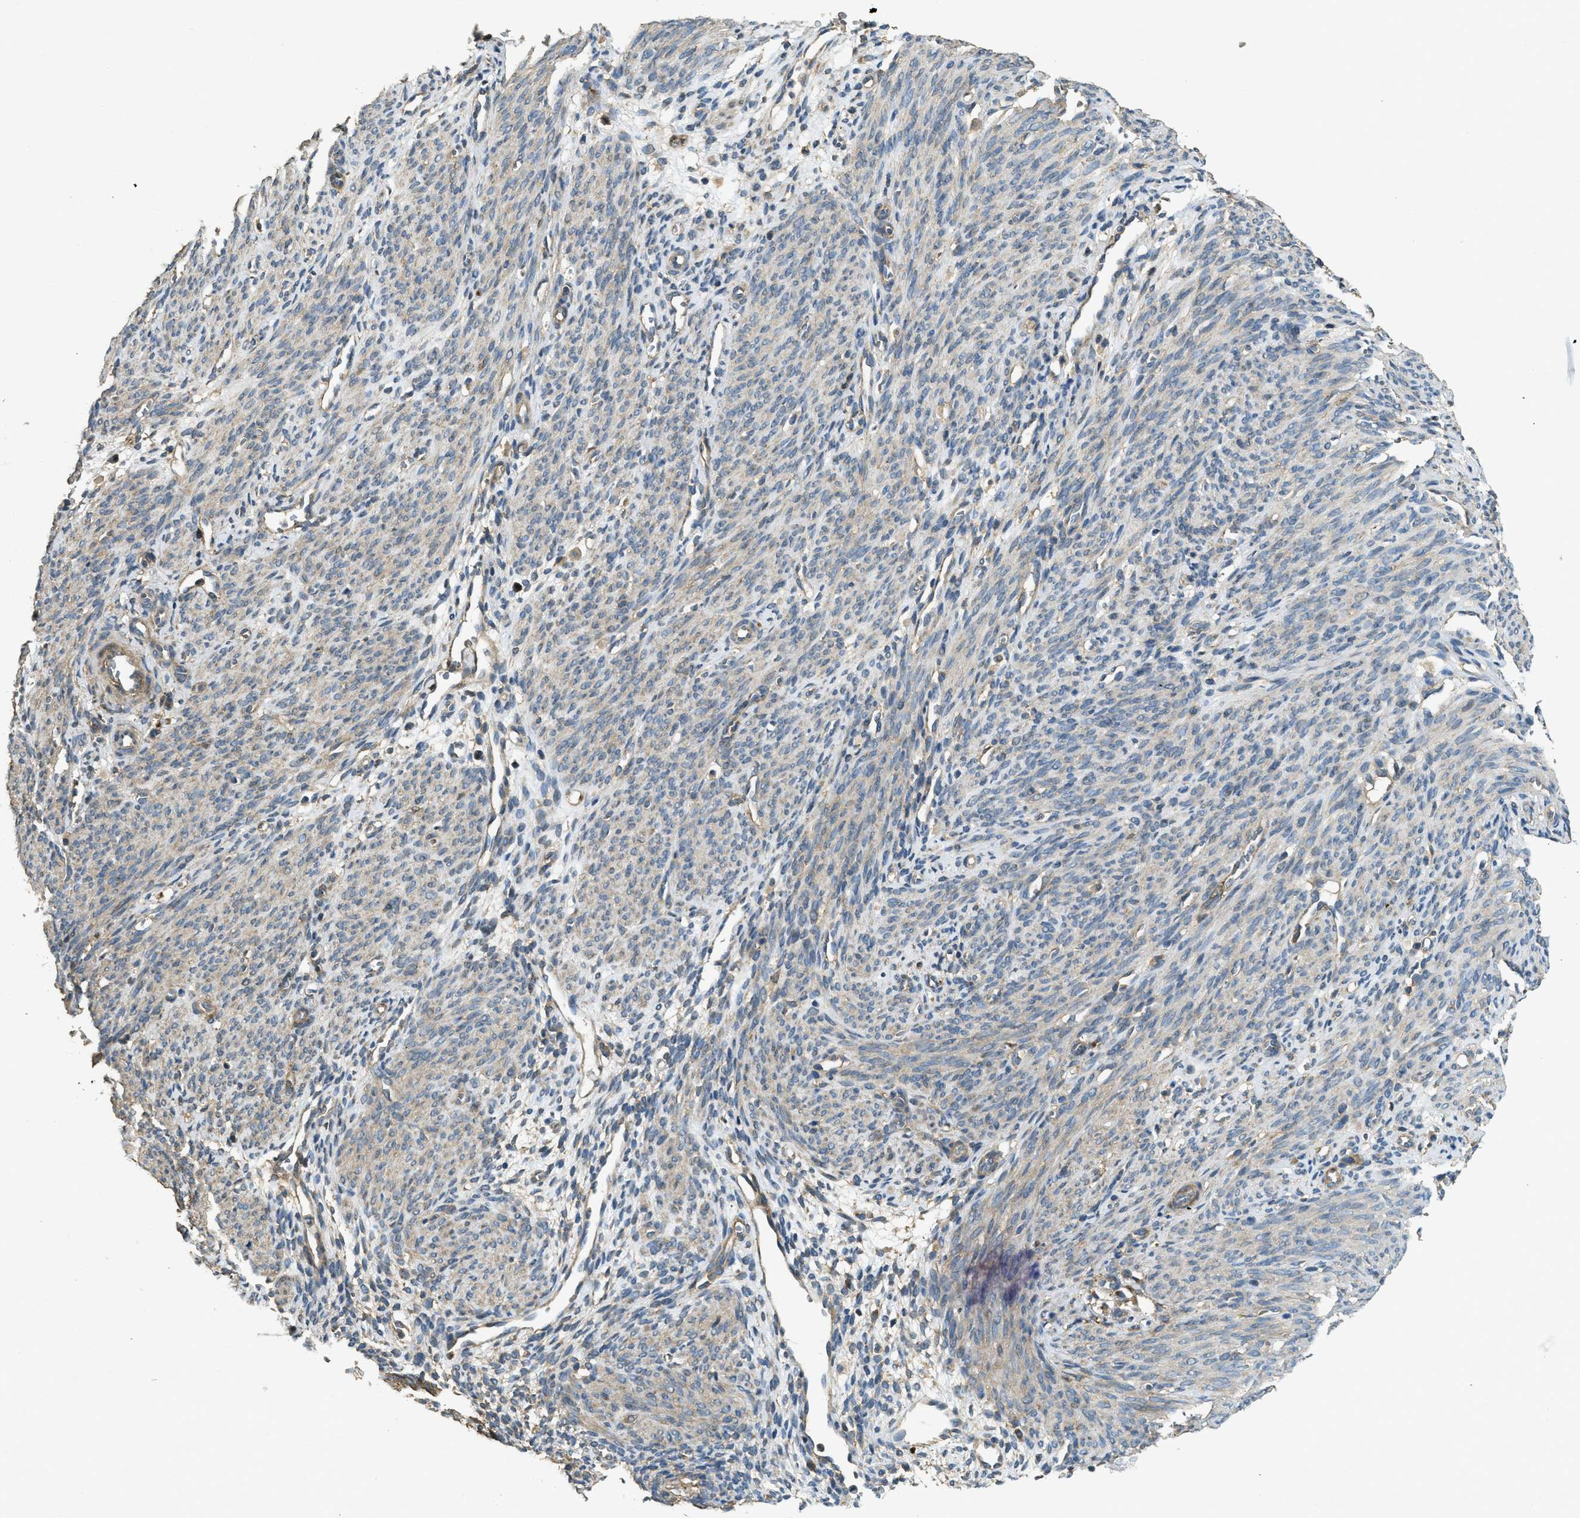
{"staining": {"intensity": "moderate", "quantity": "<25%", "location": "cytoplasmic/membranous"}, "tissue": "endometrium", "cell_type": "Cells in endometrial stroma", "image_type": "normal", "snomed": [{"axis": "morphology", "description": "Normal tissue, NOS"}, {"axis": "morphology", "description": "Adenocarcinoma, NOS"}, {"axis": "topography", "description": "Endometrium"}, {"axis": "topography", "description": "Ovary"}], "caption": "Brown immunohistochemical staining in unremarkable endometrium demonstrates moderate cytoplasmic/membranous staining in about <25% of cells in endometrial stroma. The staining was performed using DAB, with brown indicating positive protein expression. Nuclei are stained blue with hematoxylin.", "gene": "CD276", "patient": {"sex": "female", "age": 68}}